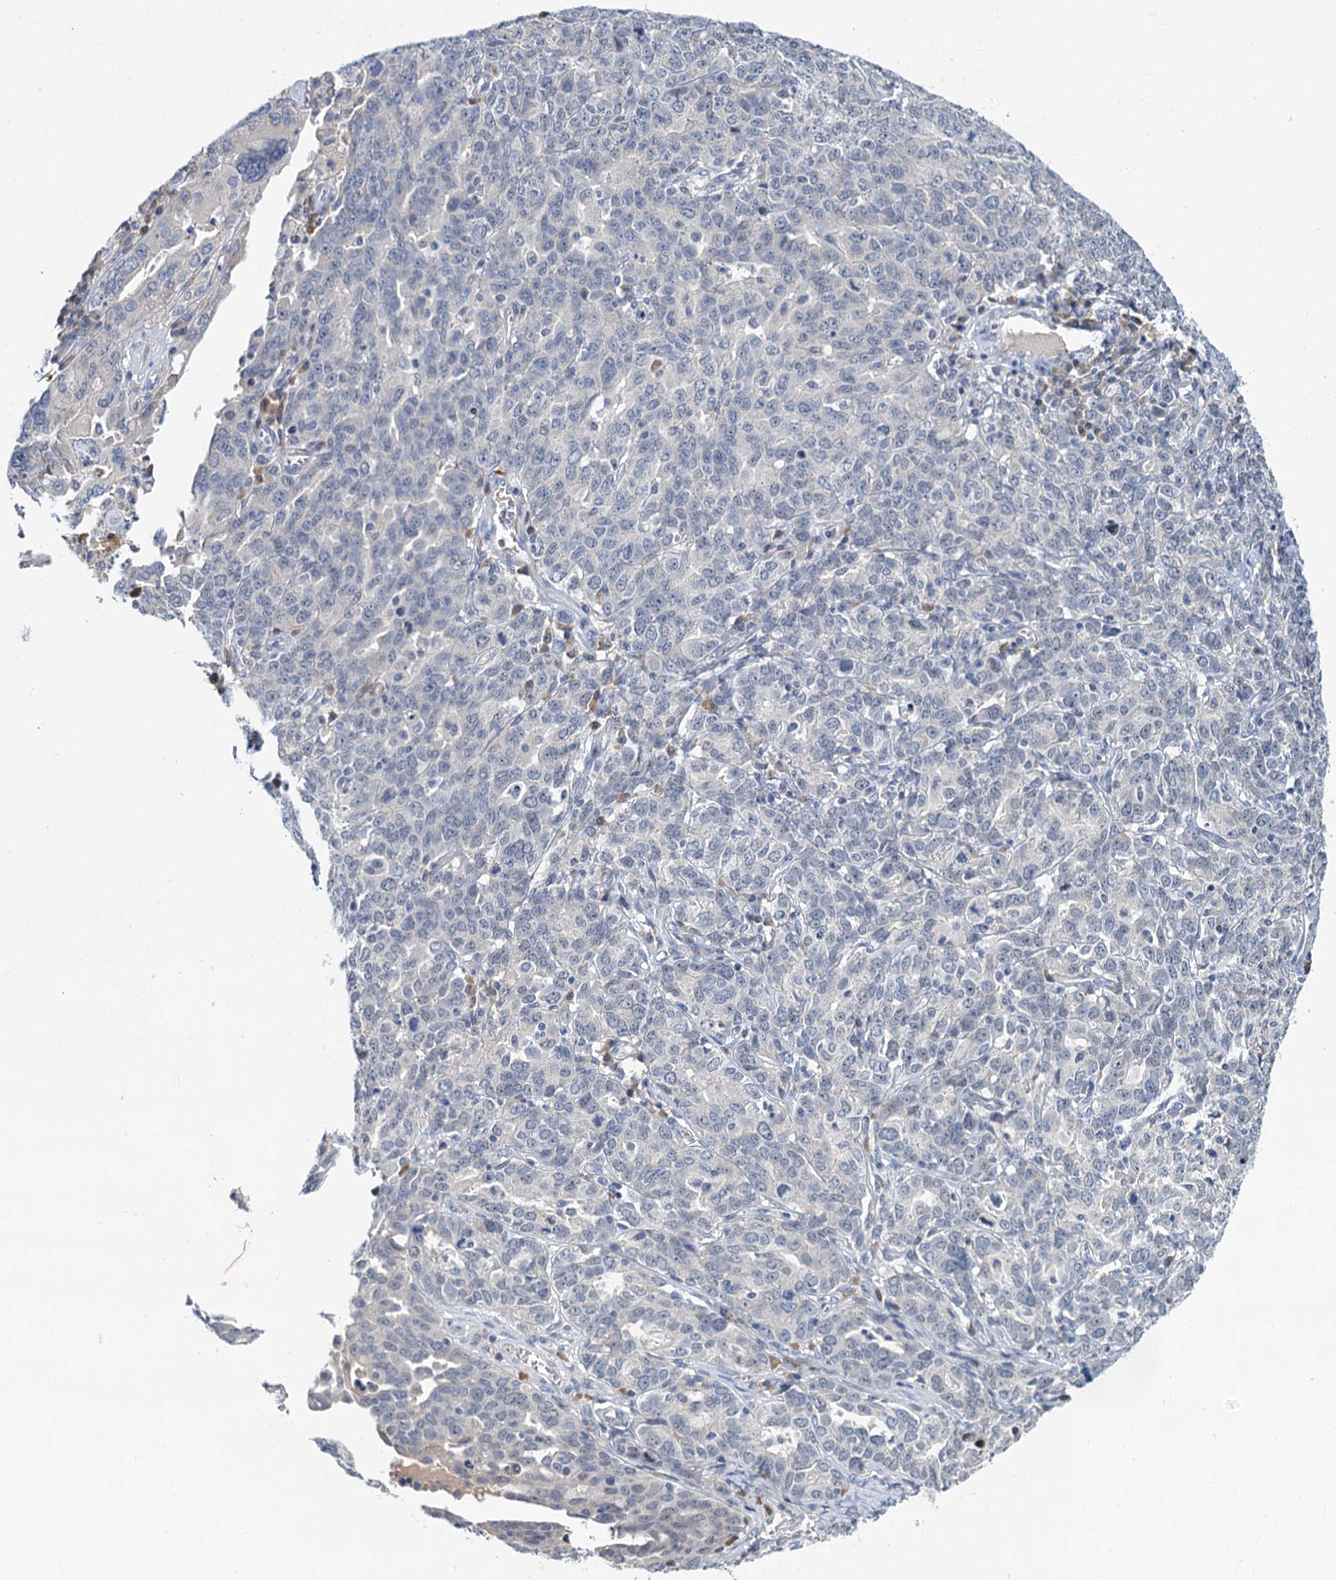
{"staining": {"intensity": "negative", "quantity": "none", "location": "none"}, "tissue": "ovarian cancer", "cell_type": "Tumor cells", "image_type": "cancer", "snomed": [{"axis": "morphology", "description": "Carcinoma, endometroid"}, {"axis": "topography", "description": "Ovary"}], "caption": "Ovarian cancer was stained to show a protein in brown. There is no significant staining in tumor cells.", "gene": "ANKRD42", "patient": {"sex": "female", "age": 62}}